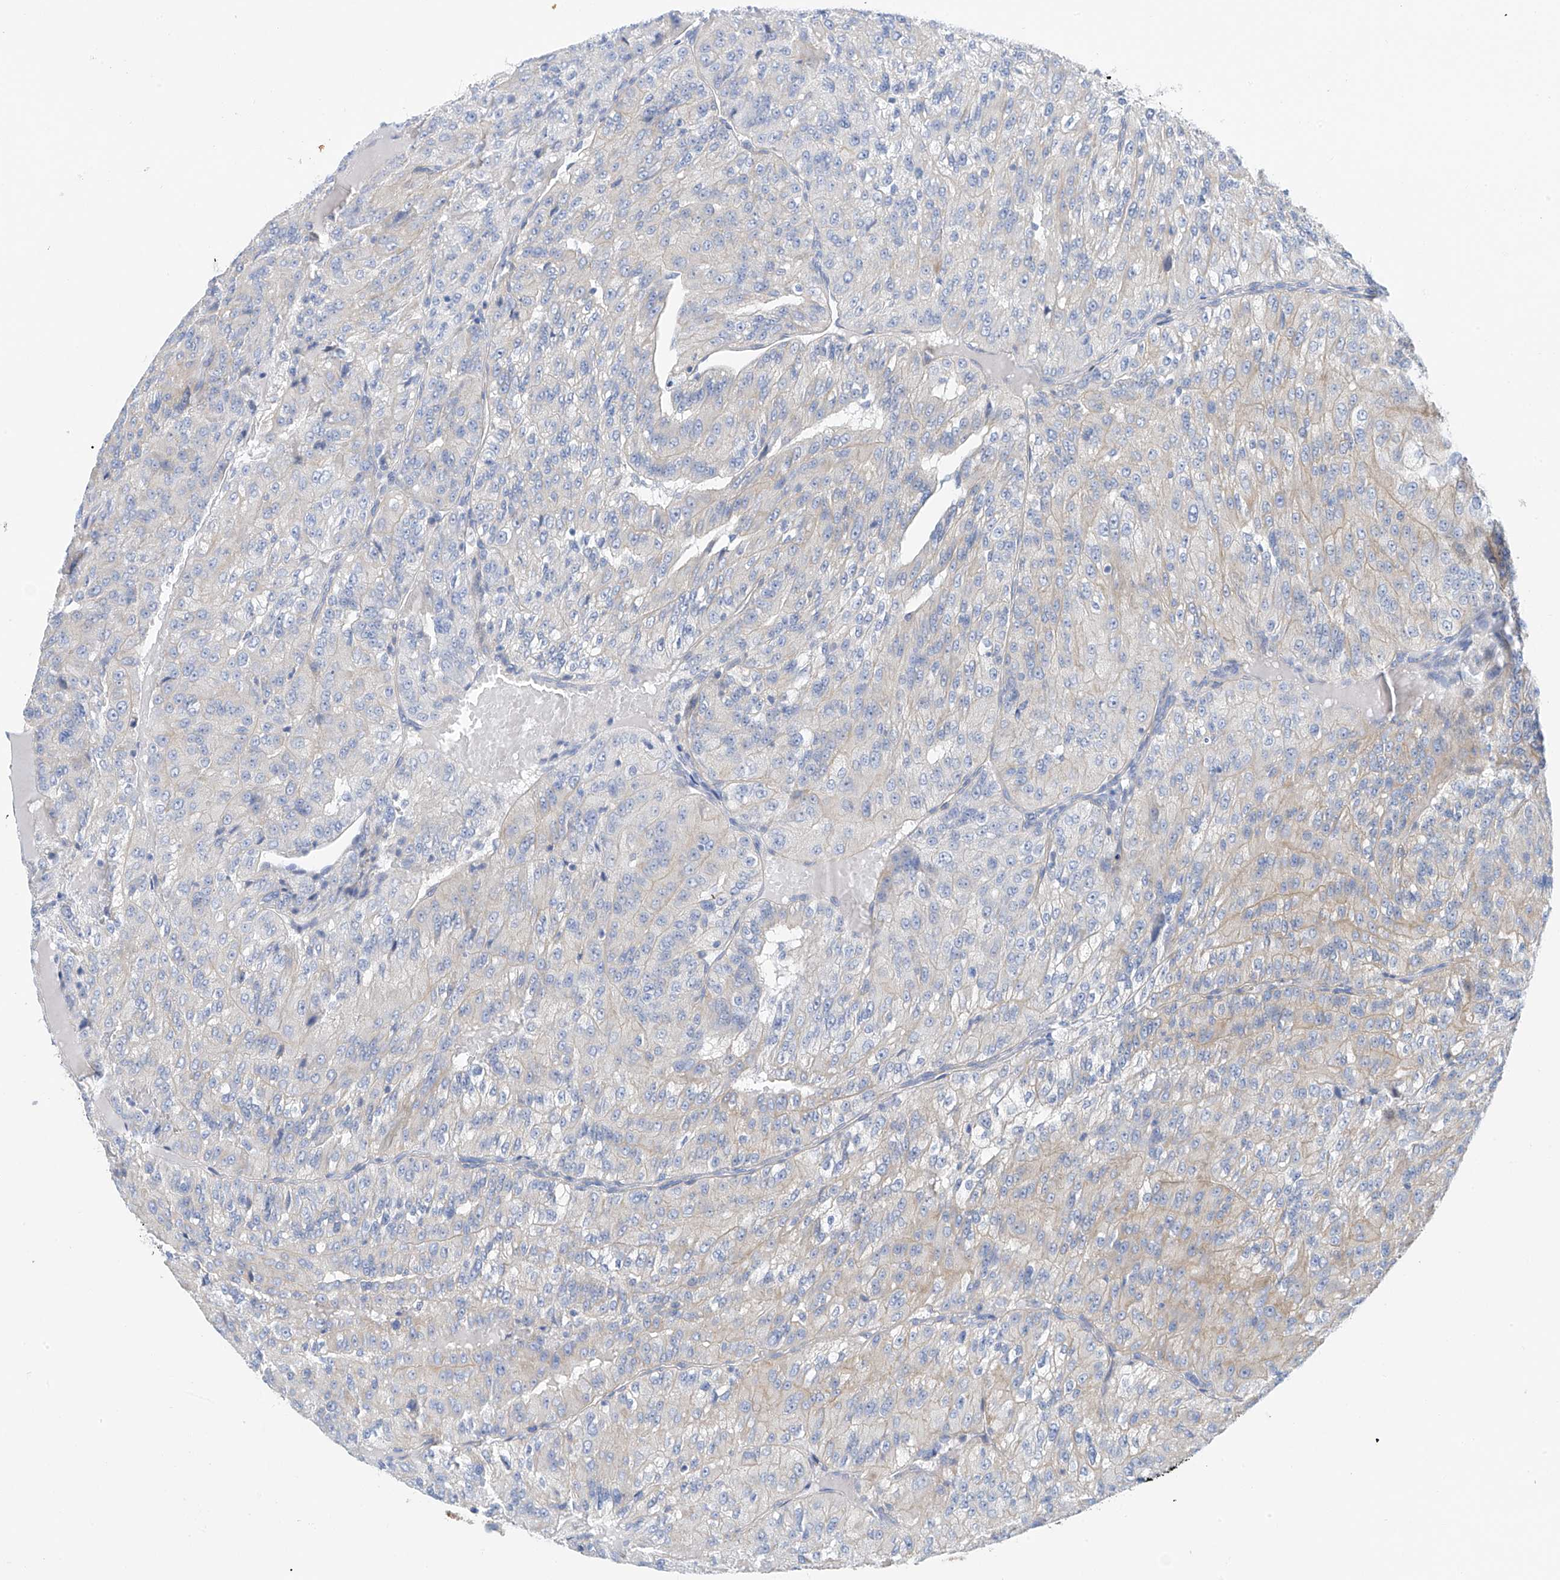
{"staining": {"intensity": "negative", "quantity": "none", "location": "none"}, "tissue": "renal cancer", "cell_type": "Tumor cells", "image_type": "cancer", "snomed": [{"axis": "morphology", "description": "Adenocarcinoma, NOS"}, {"axis": "topography", "description": "Kidney"}], "caption": "Tumor cells show no significant protein expression in adenocarcinoma (renal). (Stains: DAB immunohistochemistry with hematoxylin counter stain, Microscopy: brightfield microscopy at high magnification).", "gene": "PIK3C2B", "patient": {"sex": "female", "age": 63}}